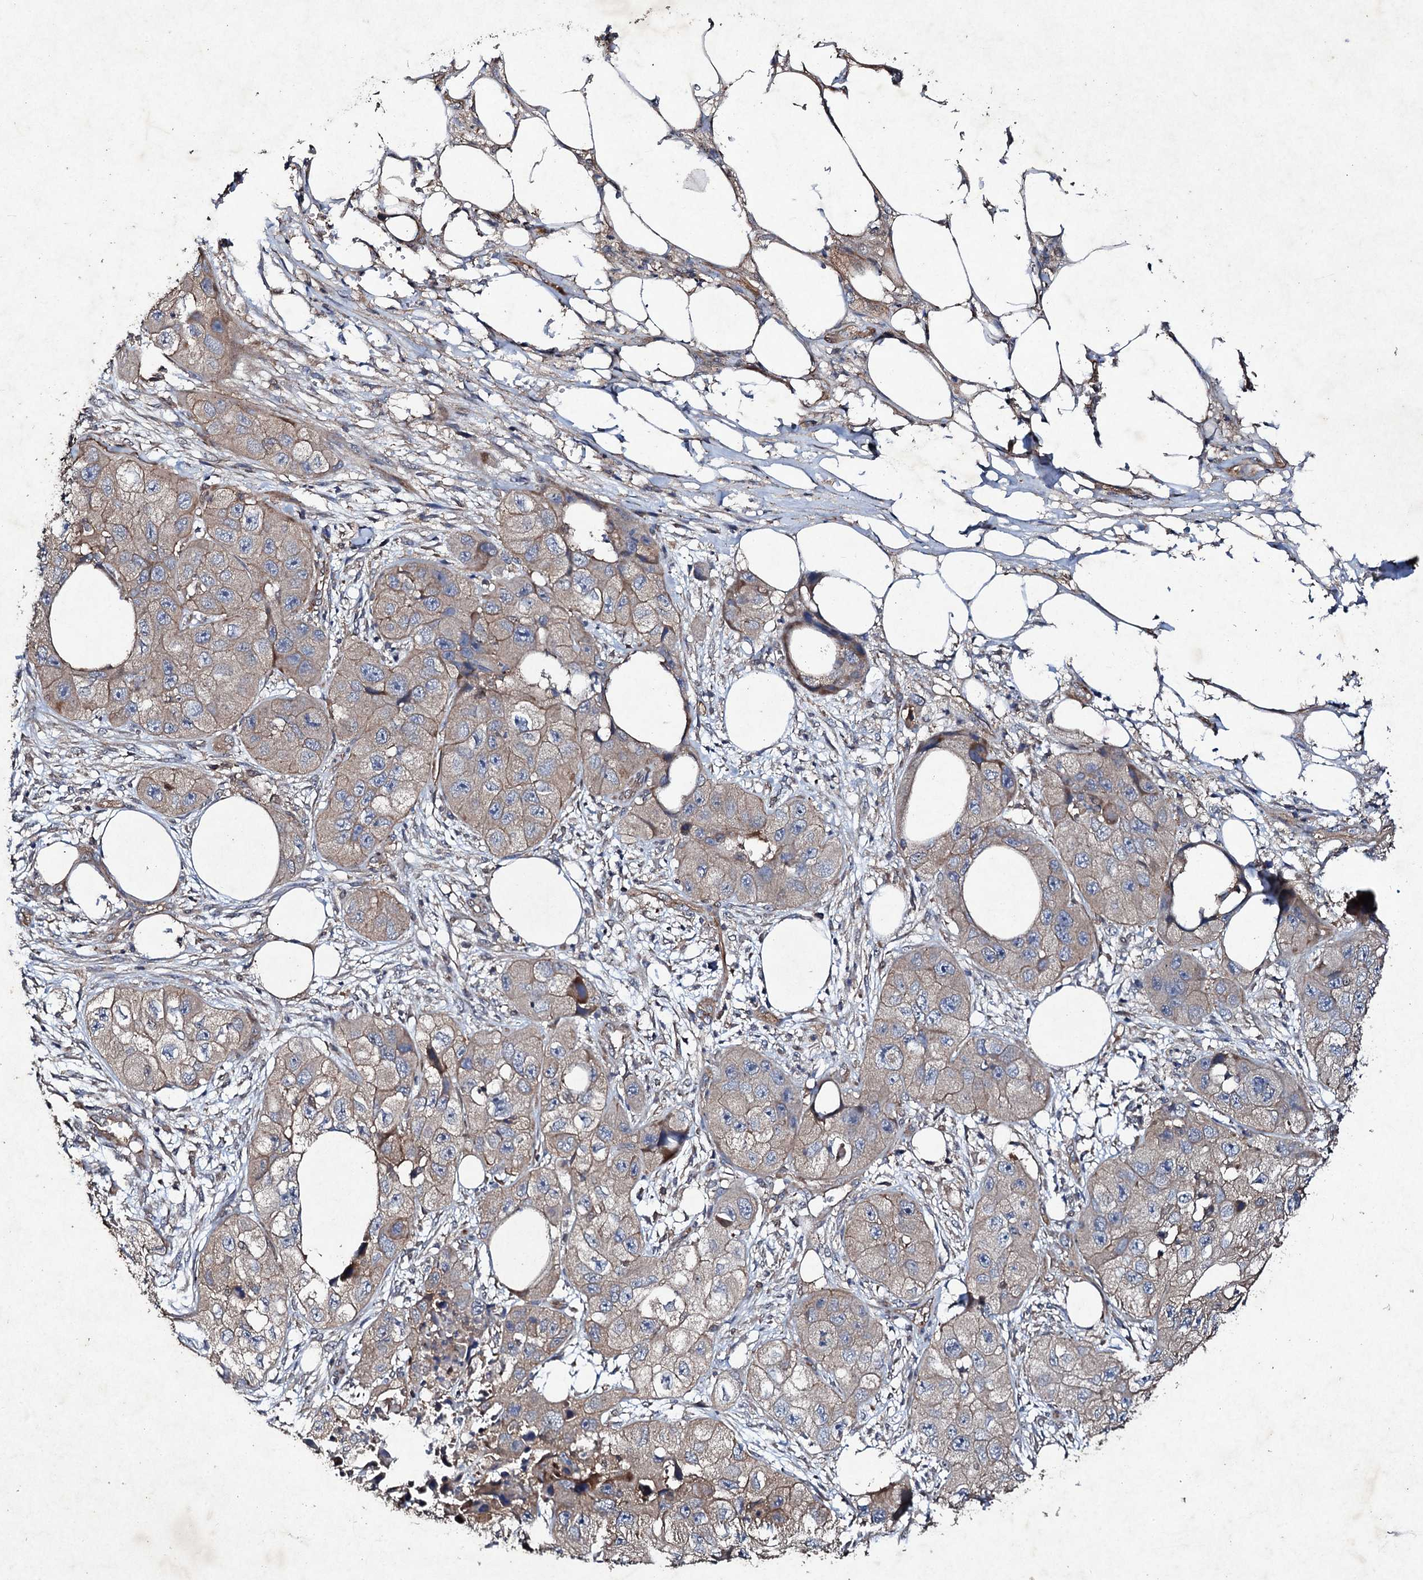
{"staining": {"intensity": "weak", "quantity": "25%-75%", "location": "cytoplasmic/membranous"}, "tissue": "skin cancer", "cell_type": "Tumor cells", "image_type": "cancer", "snomed": [{"axis": "morphology", "description": "Squamous cell carcinoma, NOS"}, {"axis": "topography", "description": "Skin"}, {"axis": "topography", "description": "Subcutis"}], "caption": "Protein expression analysis of skin cancer exhibits weak cytoplasmic/membranous positivity in approximately 25%-75% of tumor cells.", "gene": "MOCOS", "patient": {"sex": "male", "age": 73}}